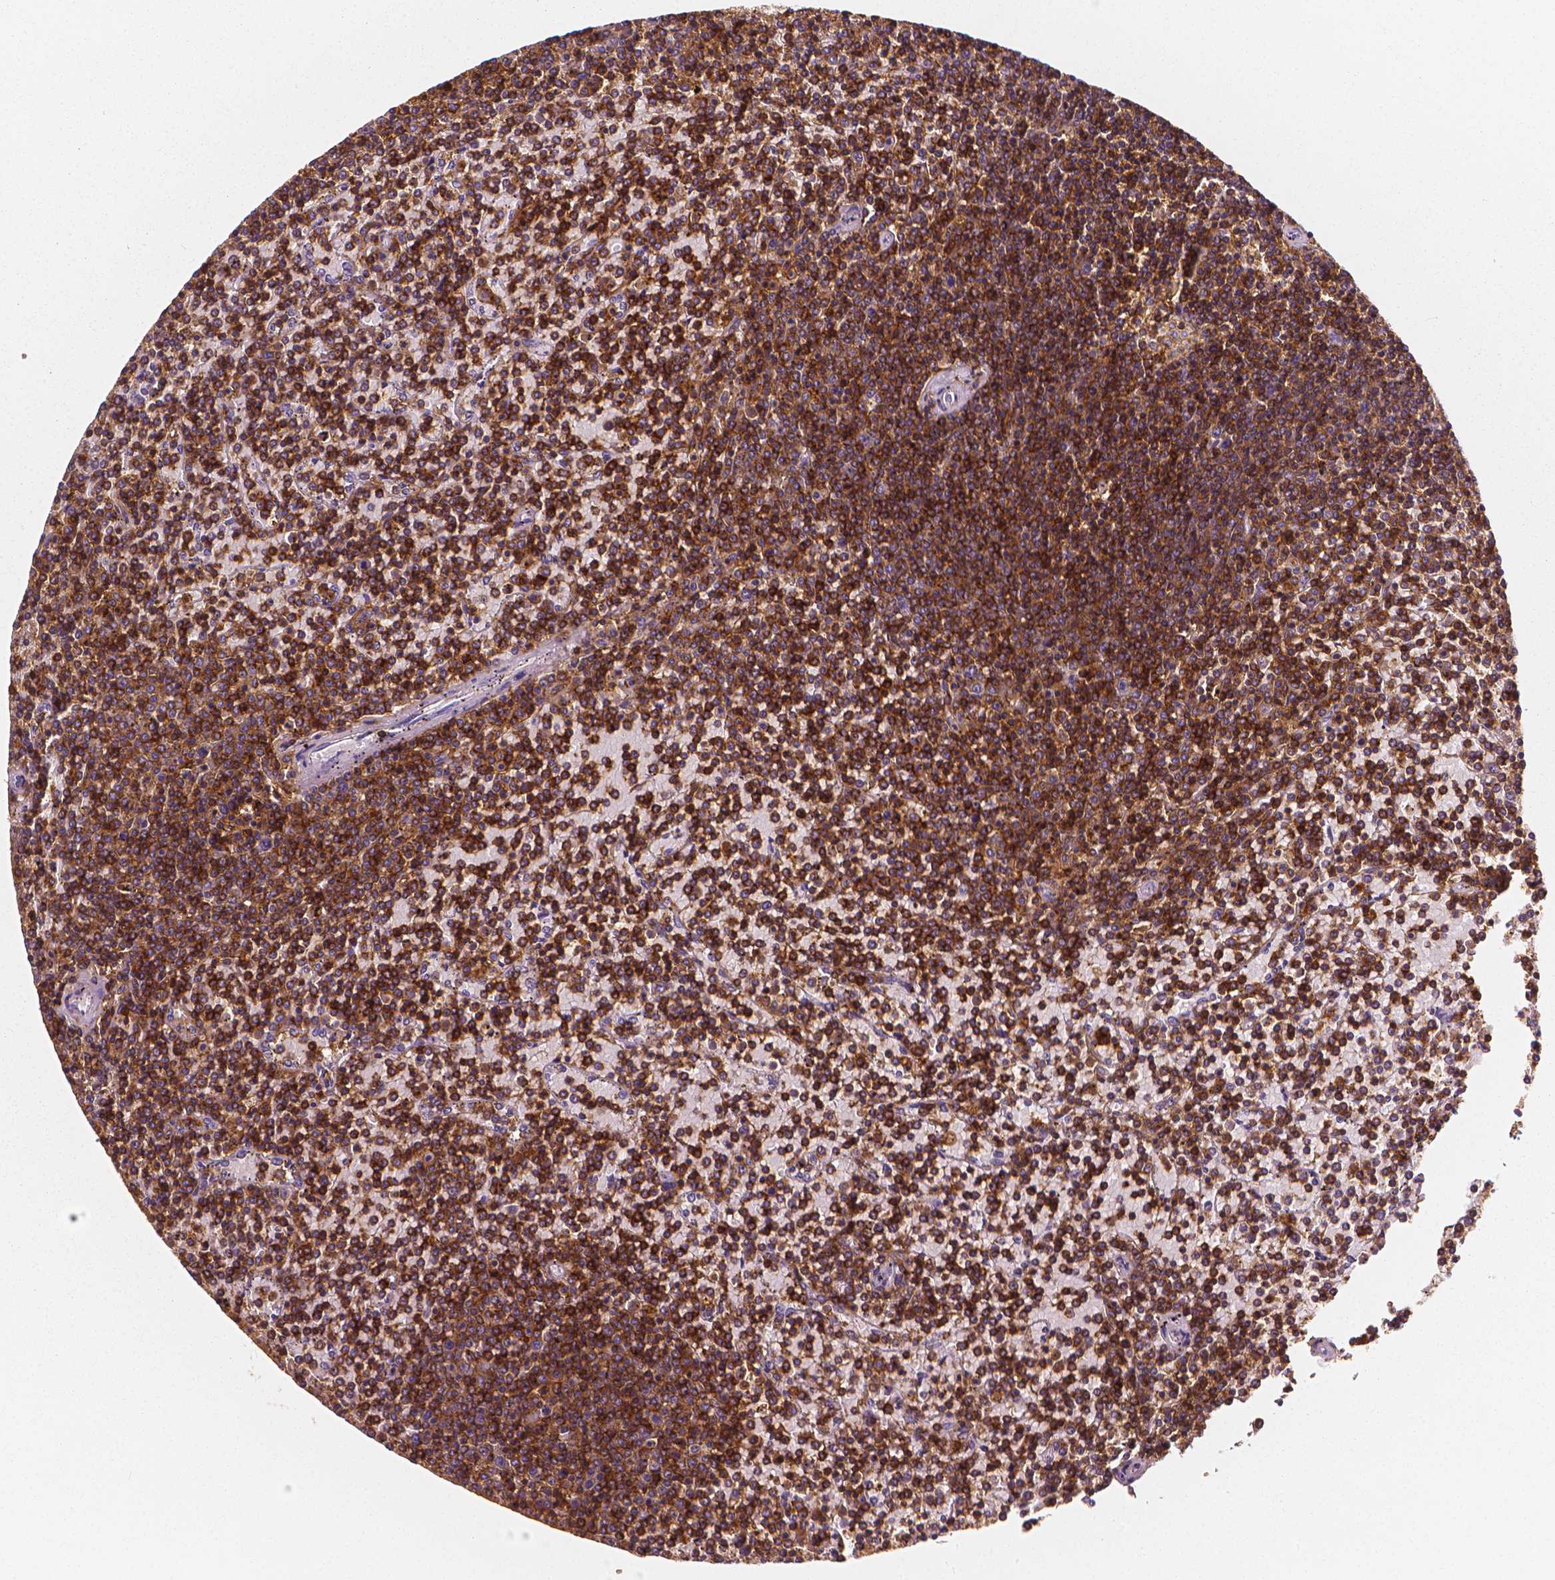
{"staining": {"intensity": "strong", "quantity": ">75%", "location": "cytoplasmic/membranous"}, "tissue": "lymphoma", "cell_type": "Tumor cells", "image_type": "cancer", "snomed": [{"axis": "morphology", "description": "Malignant lymphoma, non-Hodgkin's type, Low grade"}, {"axis": "topography", "description": "Spleen"}], "caption": "Lymphoma stained with DAB (3,3'-diaminobenzidine) IHC shows high levels of strong cytoplasmic/membranous staining in about >75% of tumor cells. (DAB (3,3'-diaminobenzidine) = brown stain, brightfield microscopy at high magnification).", "gene": "PTPRC", "patient": {"sex": "female", "age": 77}}